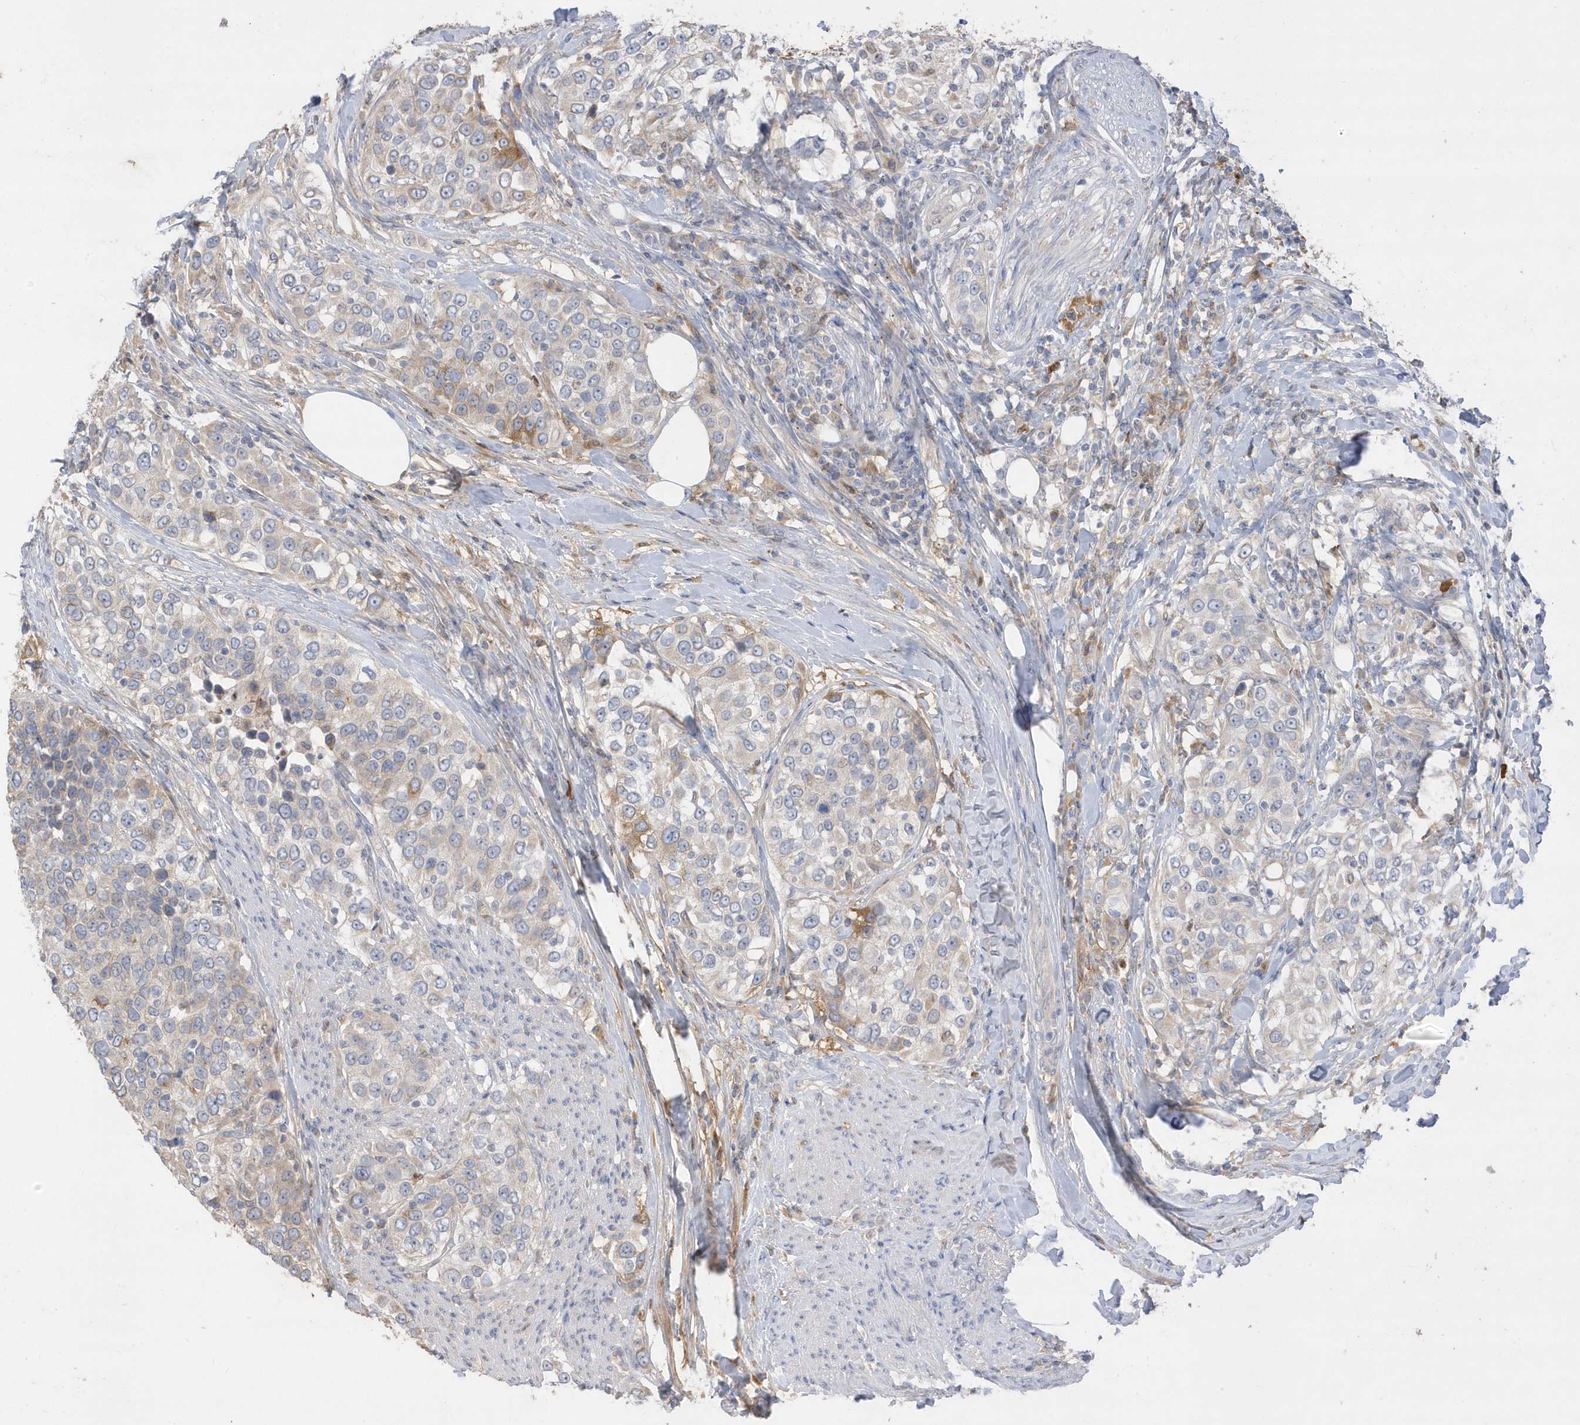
{"staining": {"intensity": "negative", "quantity": "none", "location": "none"}, "tissue": "urothelial cancer", "cell_type": "Tumor cells", "image_type": "cancer", "snomed": [{"axis": "morphology", "description": "Urothelial carcinoma, High grade"}, {"axis": "topography", "description": "Urinary bladder"}], "caption": "Tumor cells are negative for protein expression in human urothelial cancer.", "gene": "DPP9", "patient": {"sex": "female", "age": 80}}